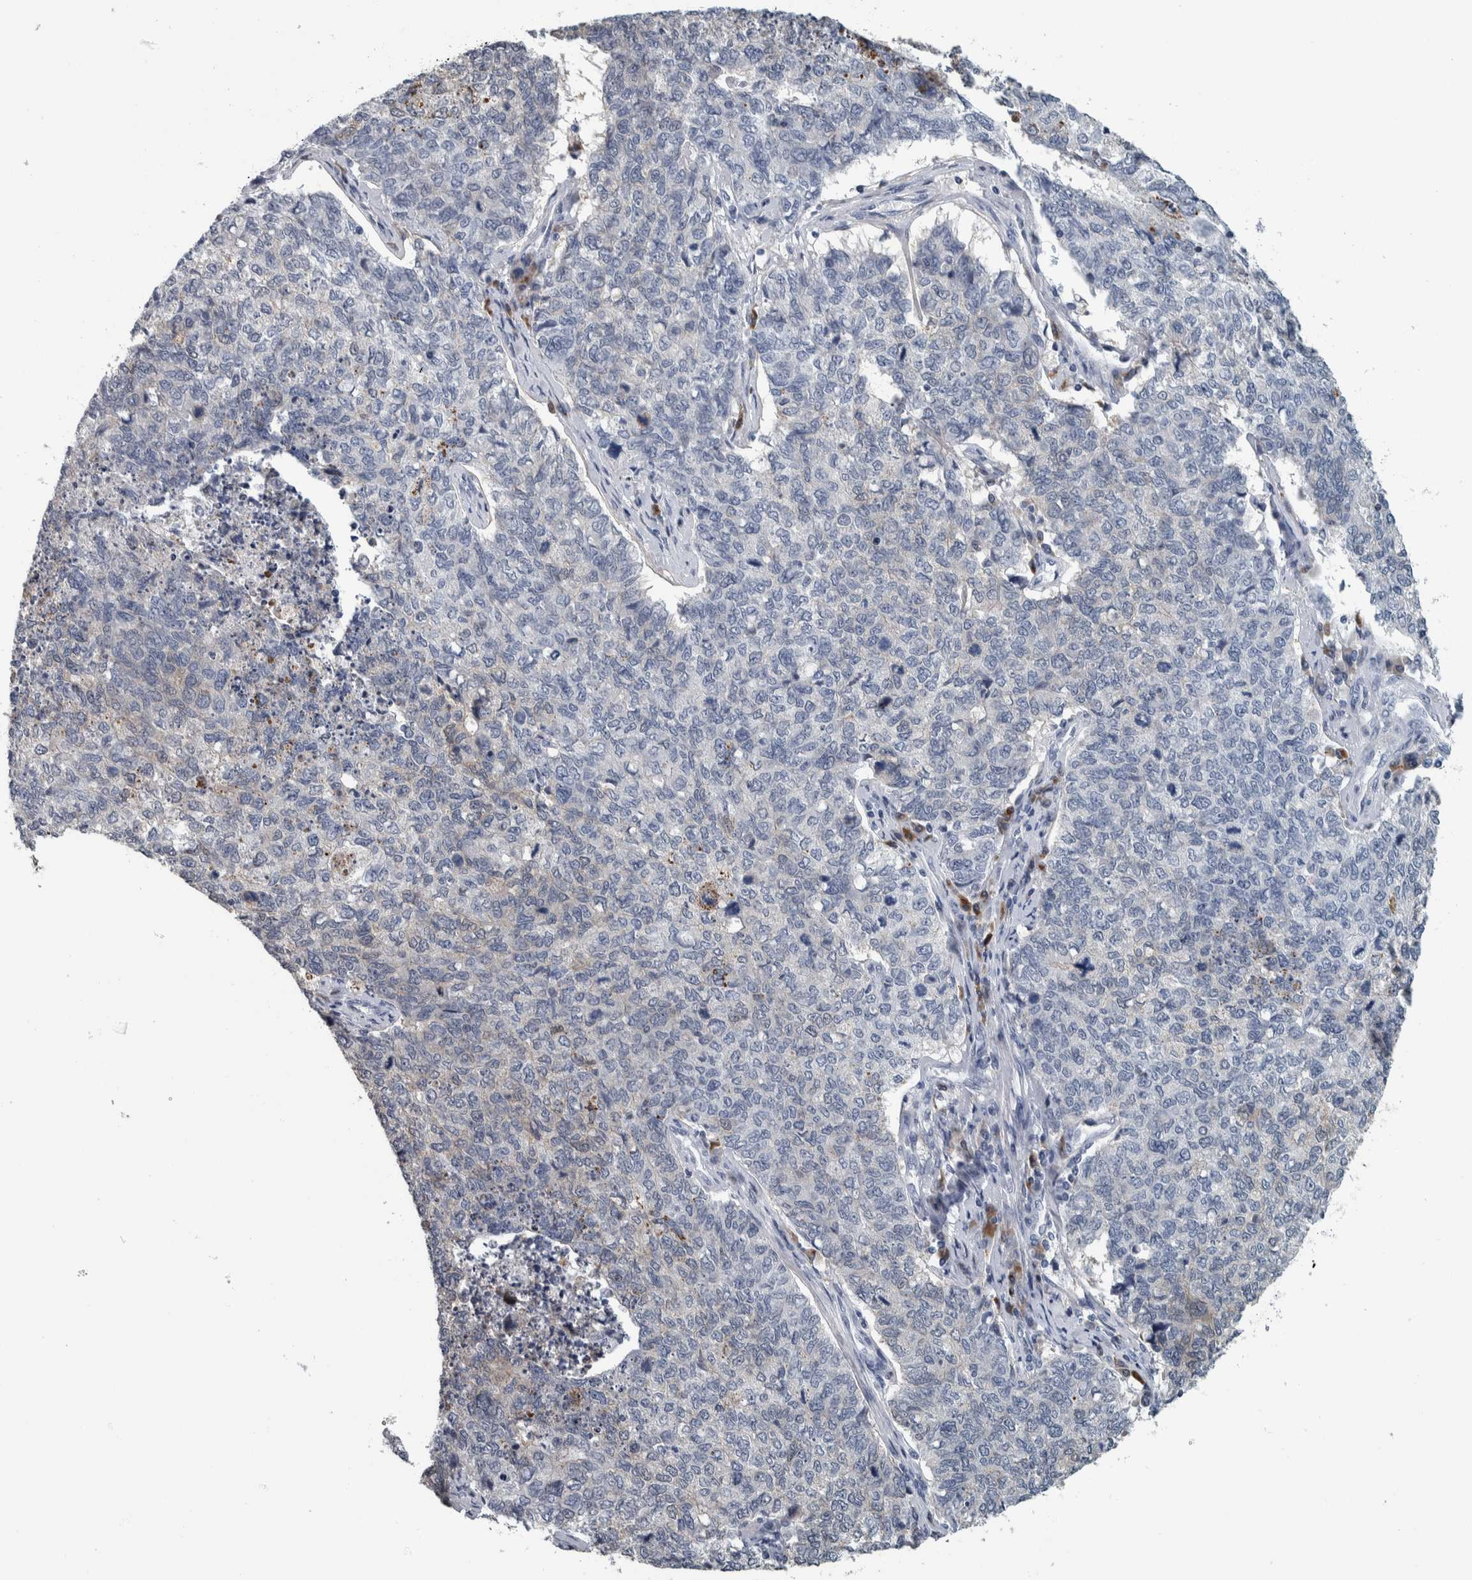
{"staining": {"intensity": "negative", "quantity": "none", "location": "none"}, "tissue": "cervical cancer", "cell_type": "Tumor cells", "image_type": "cancer", "snomed": [{"axis": "morphology", "description": "Squamous cell carcinoma, NOS"}, {"axis": "topography", "description": "Cervix"}], "caption": "DAB immunohistochemical staining of squamous cell carcinoma (cervical) shows no significant expression in tumor cells.", "gene": "CAVIN4", "patient": {"sex": "female", "age": 63}}